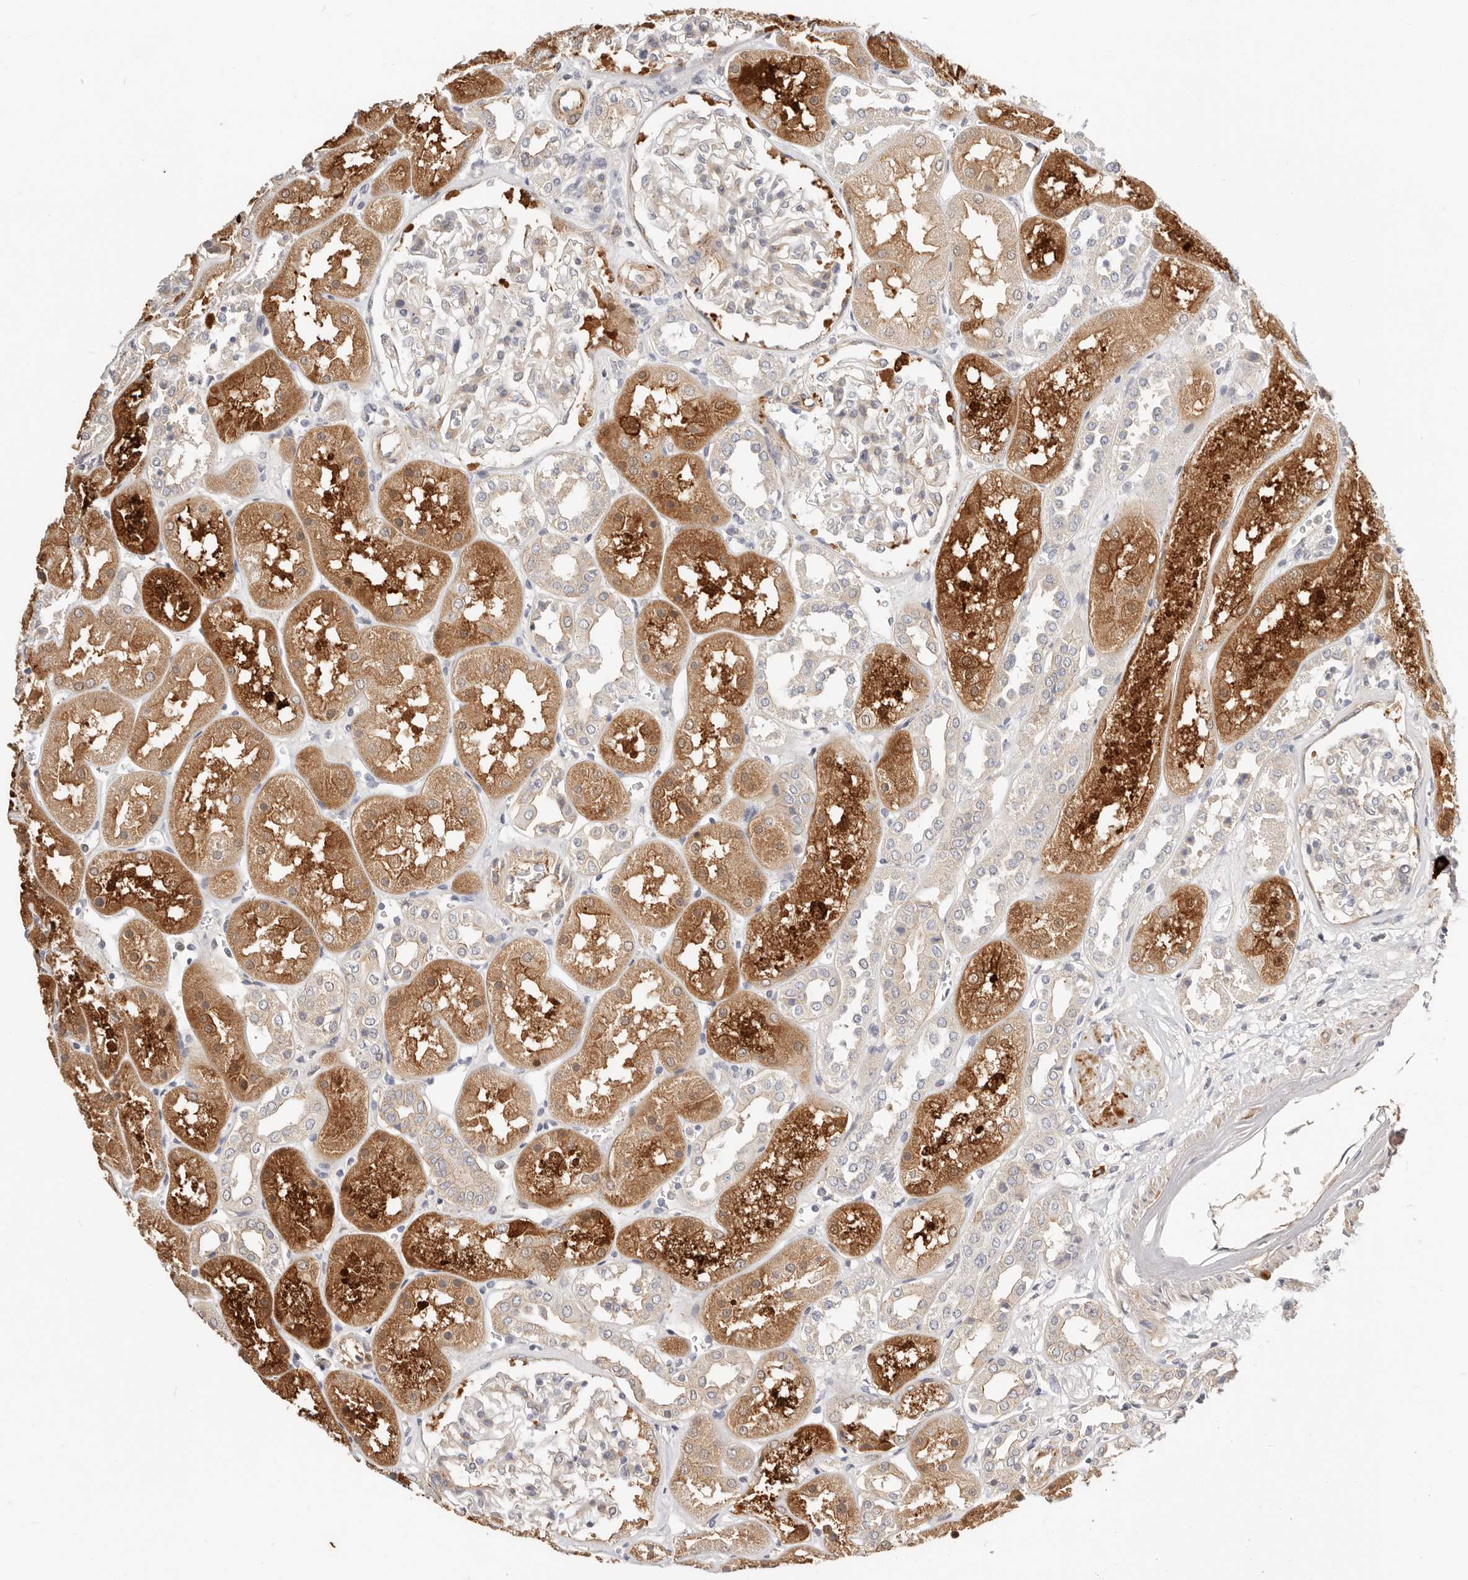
{"staining": {"intensity": "weak", "quantity": "<25%", "location": "cytoplasmic/membranous"}, "tissue": "kidney", "cell_type": "Cells in glomeruli", "image_type": "normal", "snomed": [{"axis": "morphology", "description": "Normal tissue, NOS"}, {"axis": "topography", "description": "Kidney"}], "caption": "Immunohistochemistry of unremarkable human kidney exhibits no positivity in cells in glomeruli. (Brightfield microscopy of DAB immunohistochemistry at high magnification).", "gene": "ZRANB1", "patient": {"sex": "male", "age": 70}}